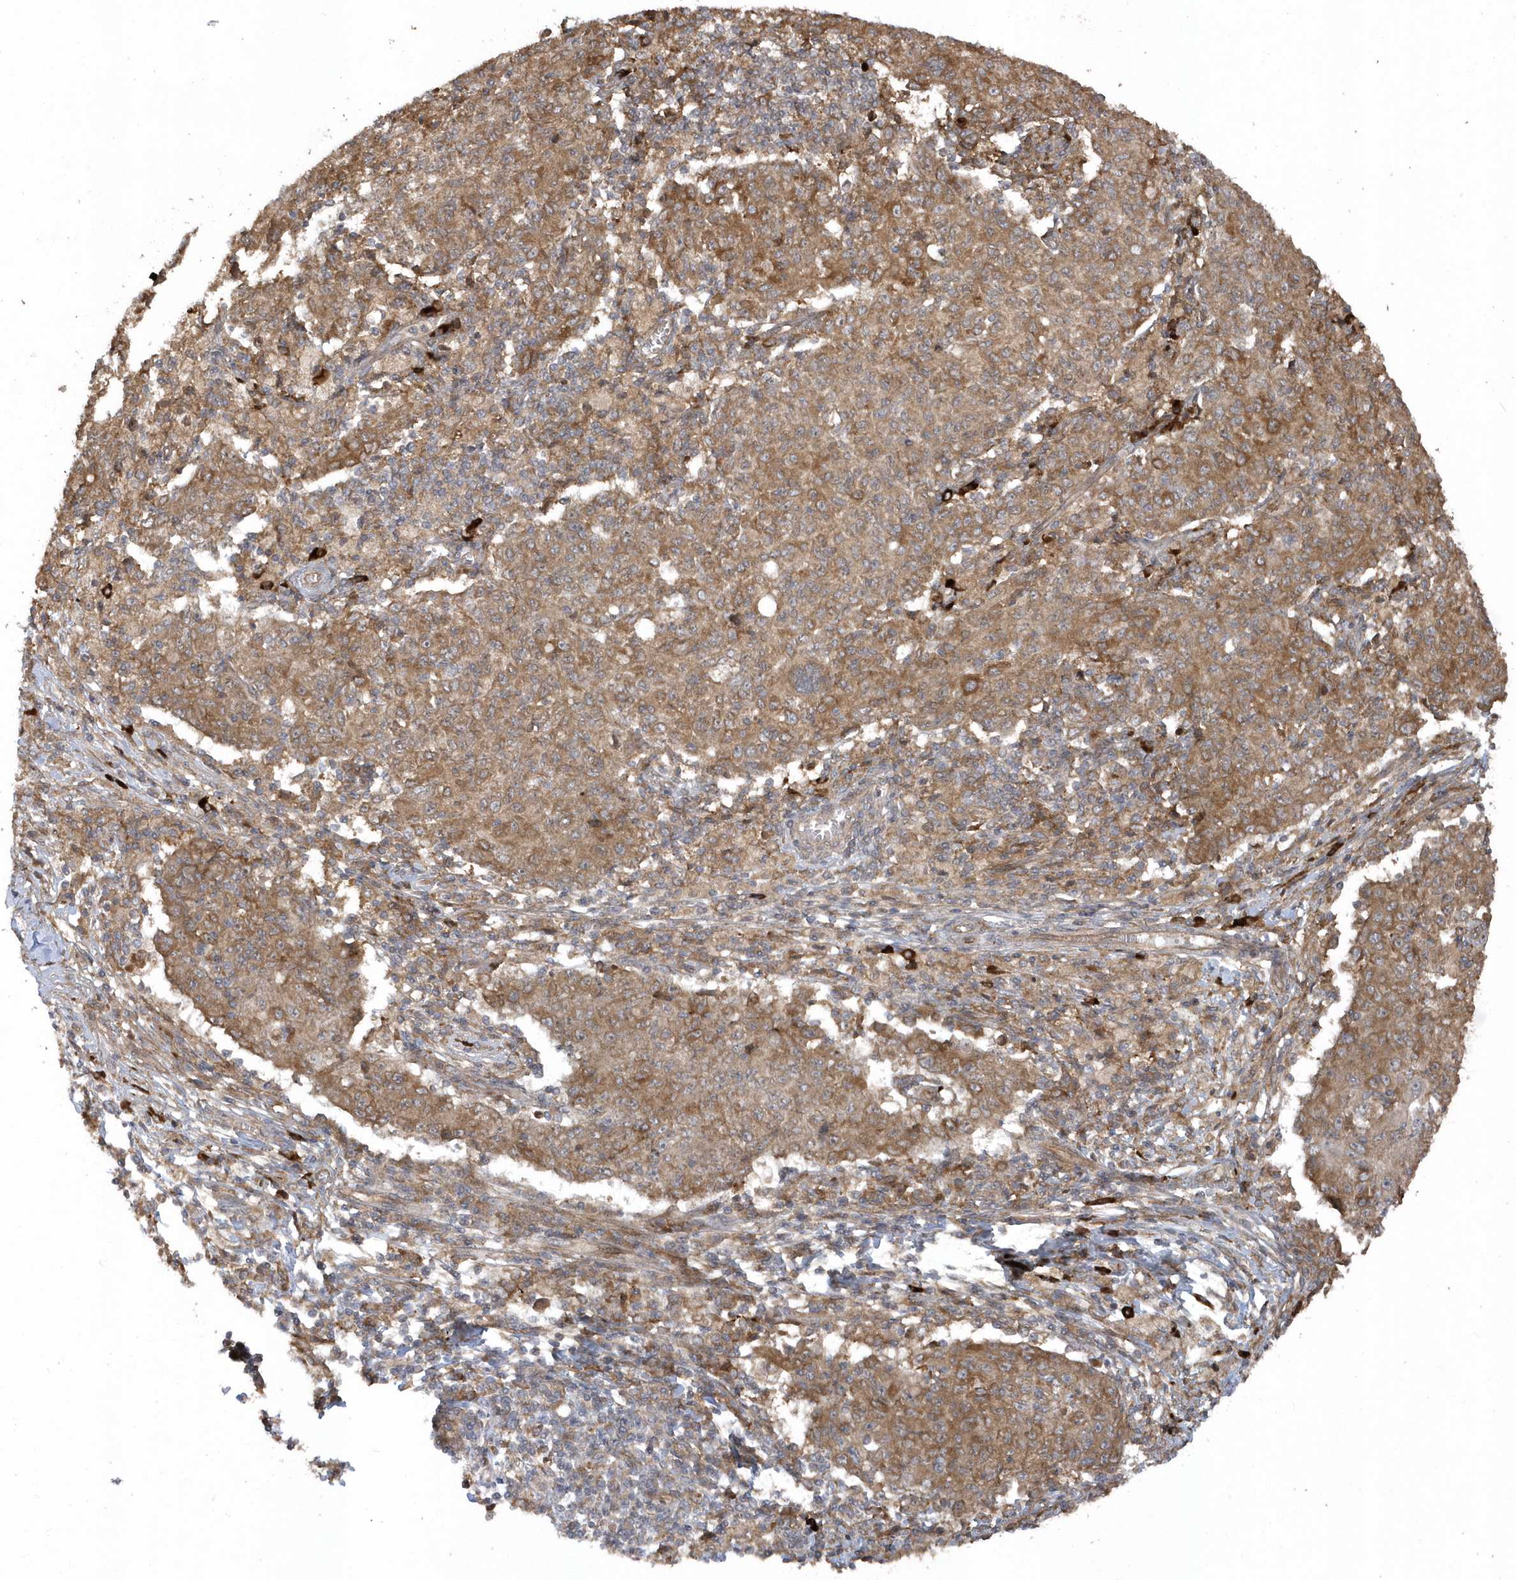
{"staining": {"intensity": "moderate", "quantity": ">75%", "location": "cytoplasmic/membranous"}, "tissue": "ovarian cancer", "cell_type": "Tumor cells", "image_type": "cancer", "snomed": [{"axis": "morphology", "description": "Carcinoma, endometroid"}, {"axis": "topography", "description": "Ovary"}], "caption": "Immunohistochemical staining of human ovarian cancer shows medium levels of moderate cytoplasmic/membranous expression in about >75% of tumor cells. Using DAB (brown) and hematoxylin (blue) stains, captured at high magnification using brightfield microscopy.", "gene": "HERPUD1", "patient": {"sex": "female", "age": 42}}